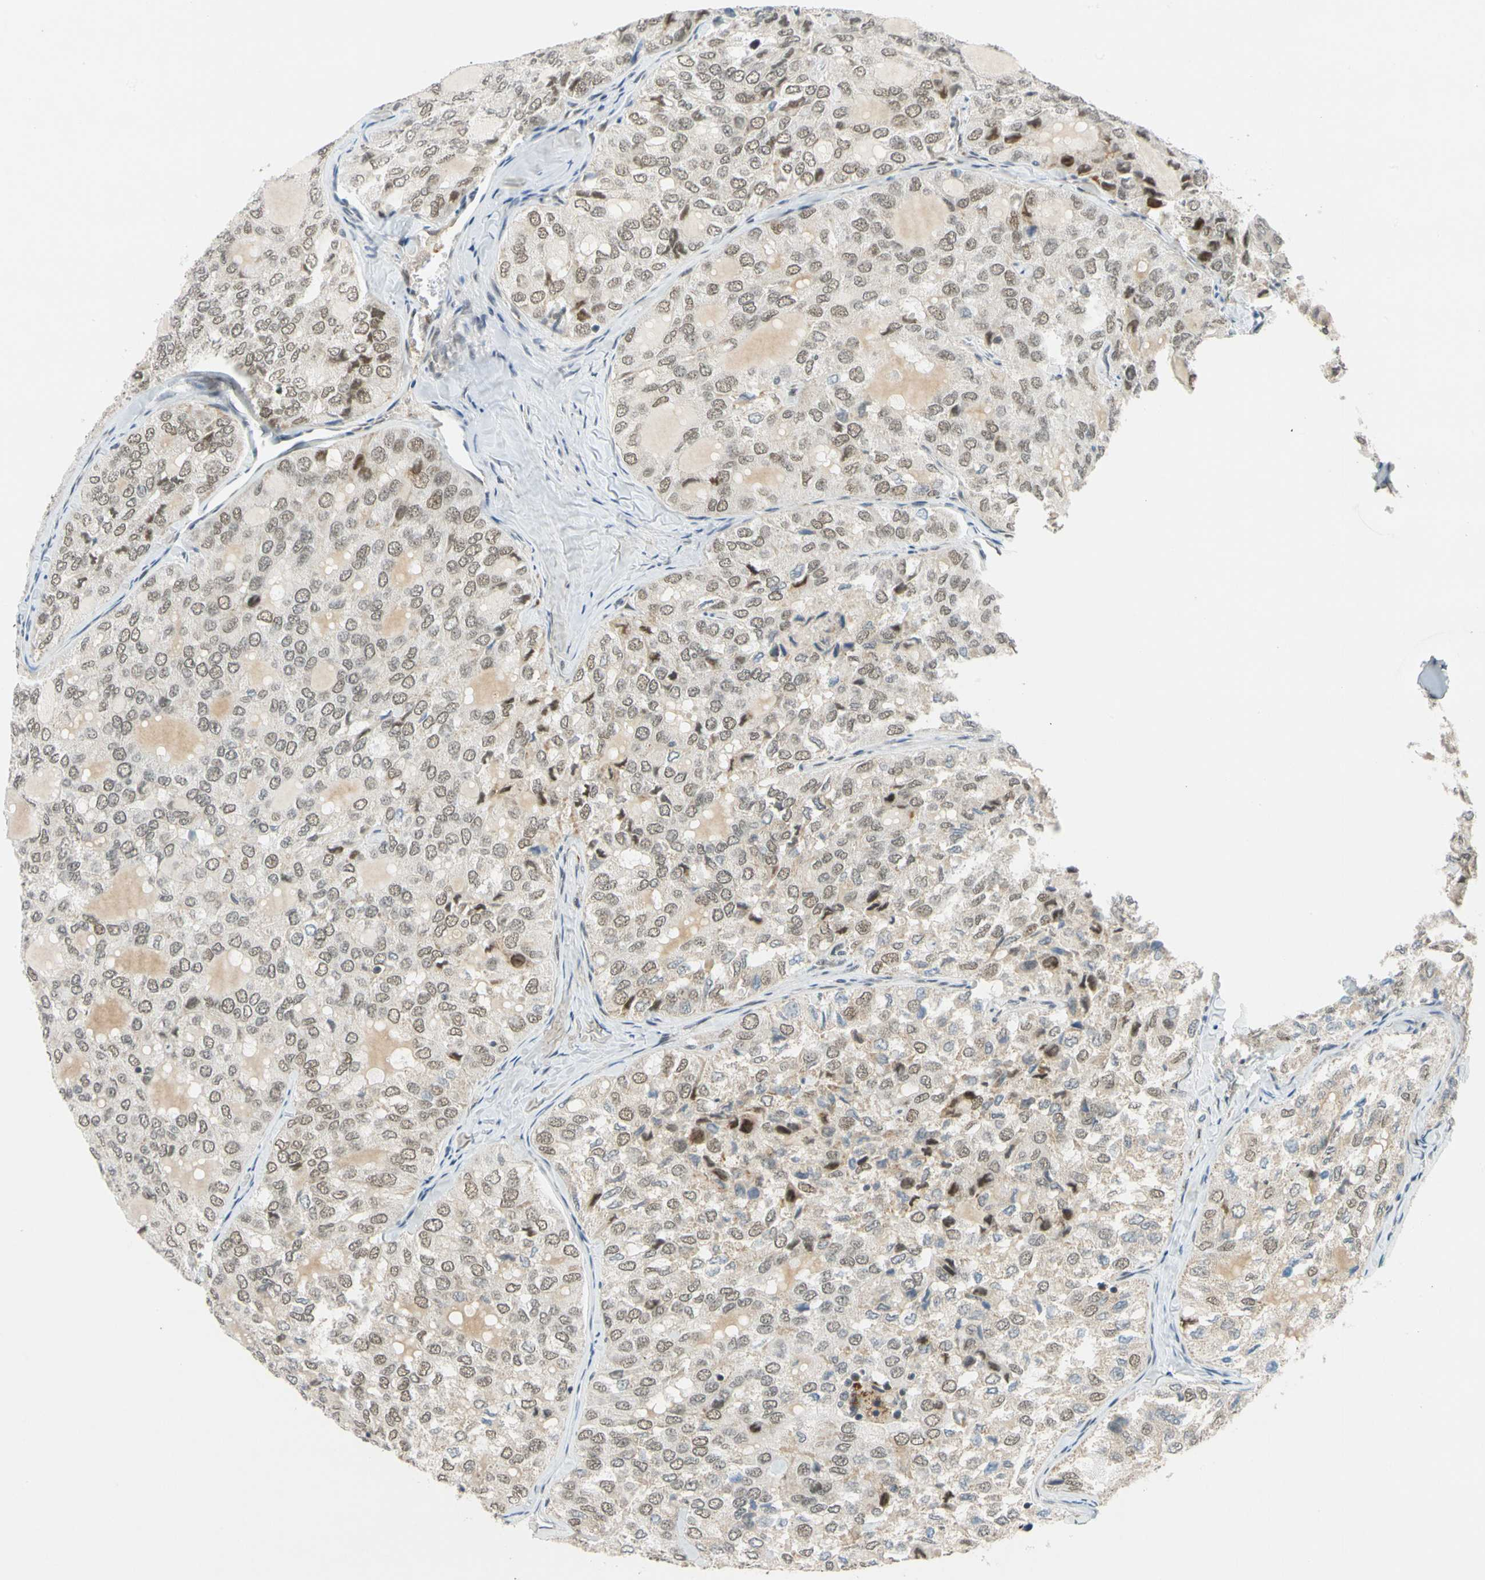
{"staining": {"intensity": "weak", "quantity": ">75%", "location": "nuclear"}, "tissue": "thyroid cancer", "cell_type": "Tumor cells", "image_type": "cancer", "snomed": [{"axis": "morphology", "description": "Follicular adenoma carcinoma, NOS"}, {"axis": "topography", "description": "Thyroid gland"}], "caption": "Thyroid cancer stained with IHC exhibits weak nuclear expression in approximately >75% of tumor cells.", "gene": "POGZ", "patient": {"sex": "male", "age": 75}}